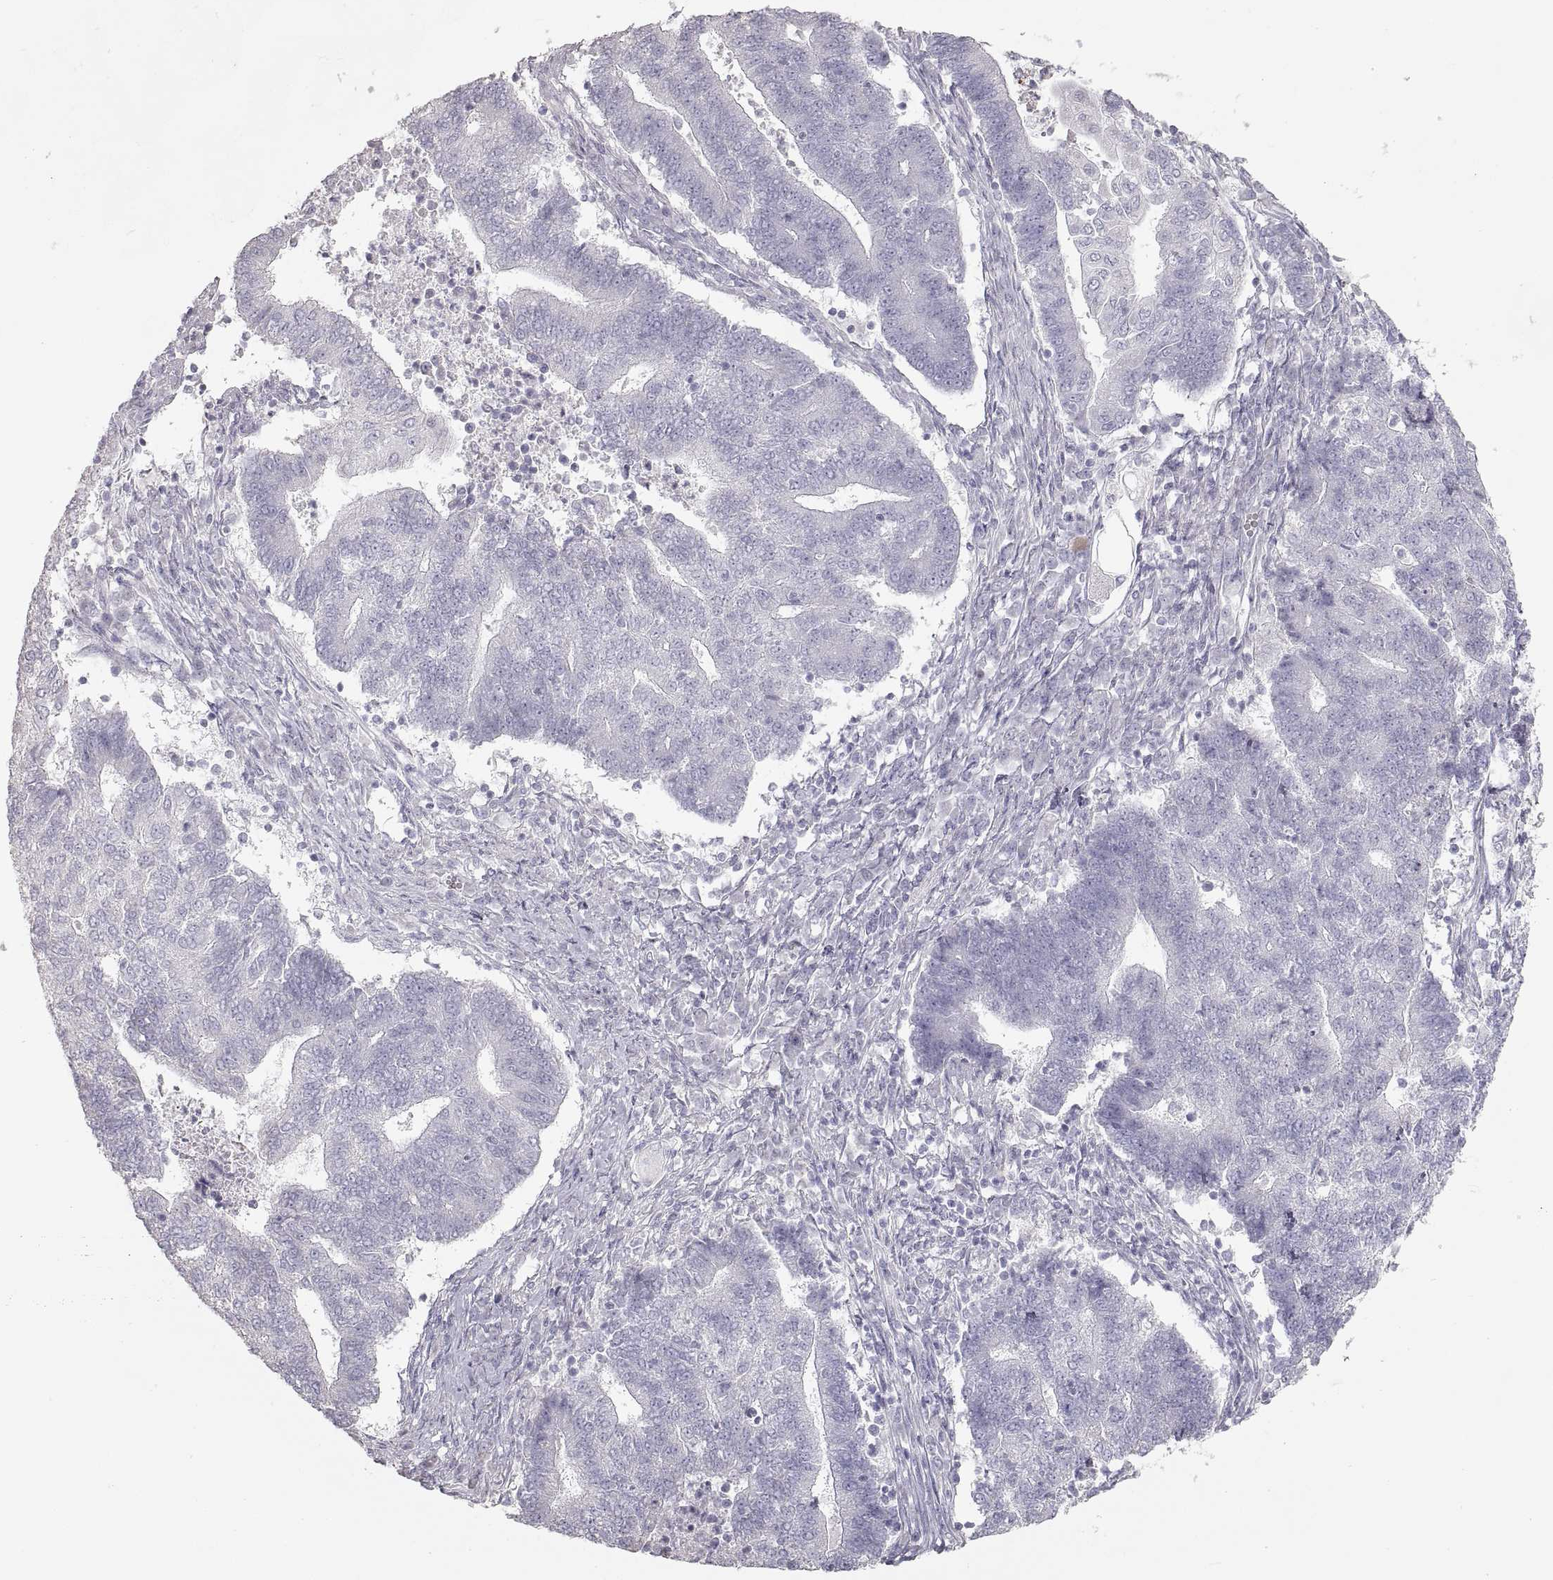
{"staining": {"intensity": "negative", "quantity": "none", "location": "none"}, "tissue": "endometrial cancer", "cell_type": "Tumor cells", "image_type": "cancer", "snomed": [{"axis": "morphology", "description": "Adenocarcinoma, NOS"}, {"axis": "topography", "description": "Uterus"}, {"axis": "topography", "description": "Endometrium"}], "caption": "Immunohistochemistry of adenocarcinoma (endometrial) reveals no positivity in tumor cells.", "gene": "ZP3", "patient": {"sex": "female", "age": 54}}